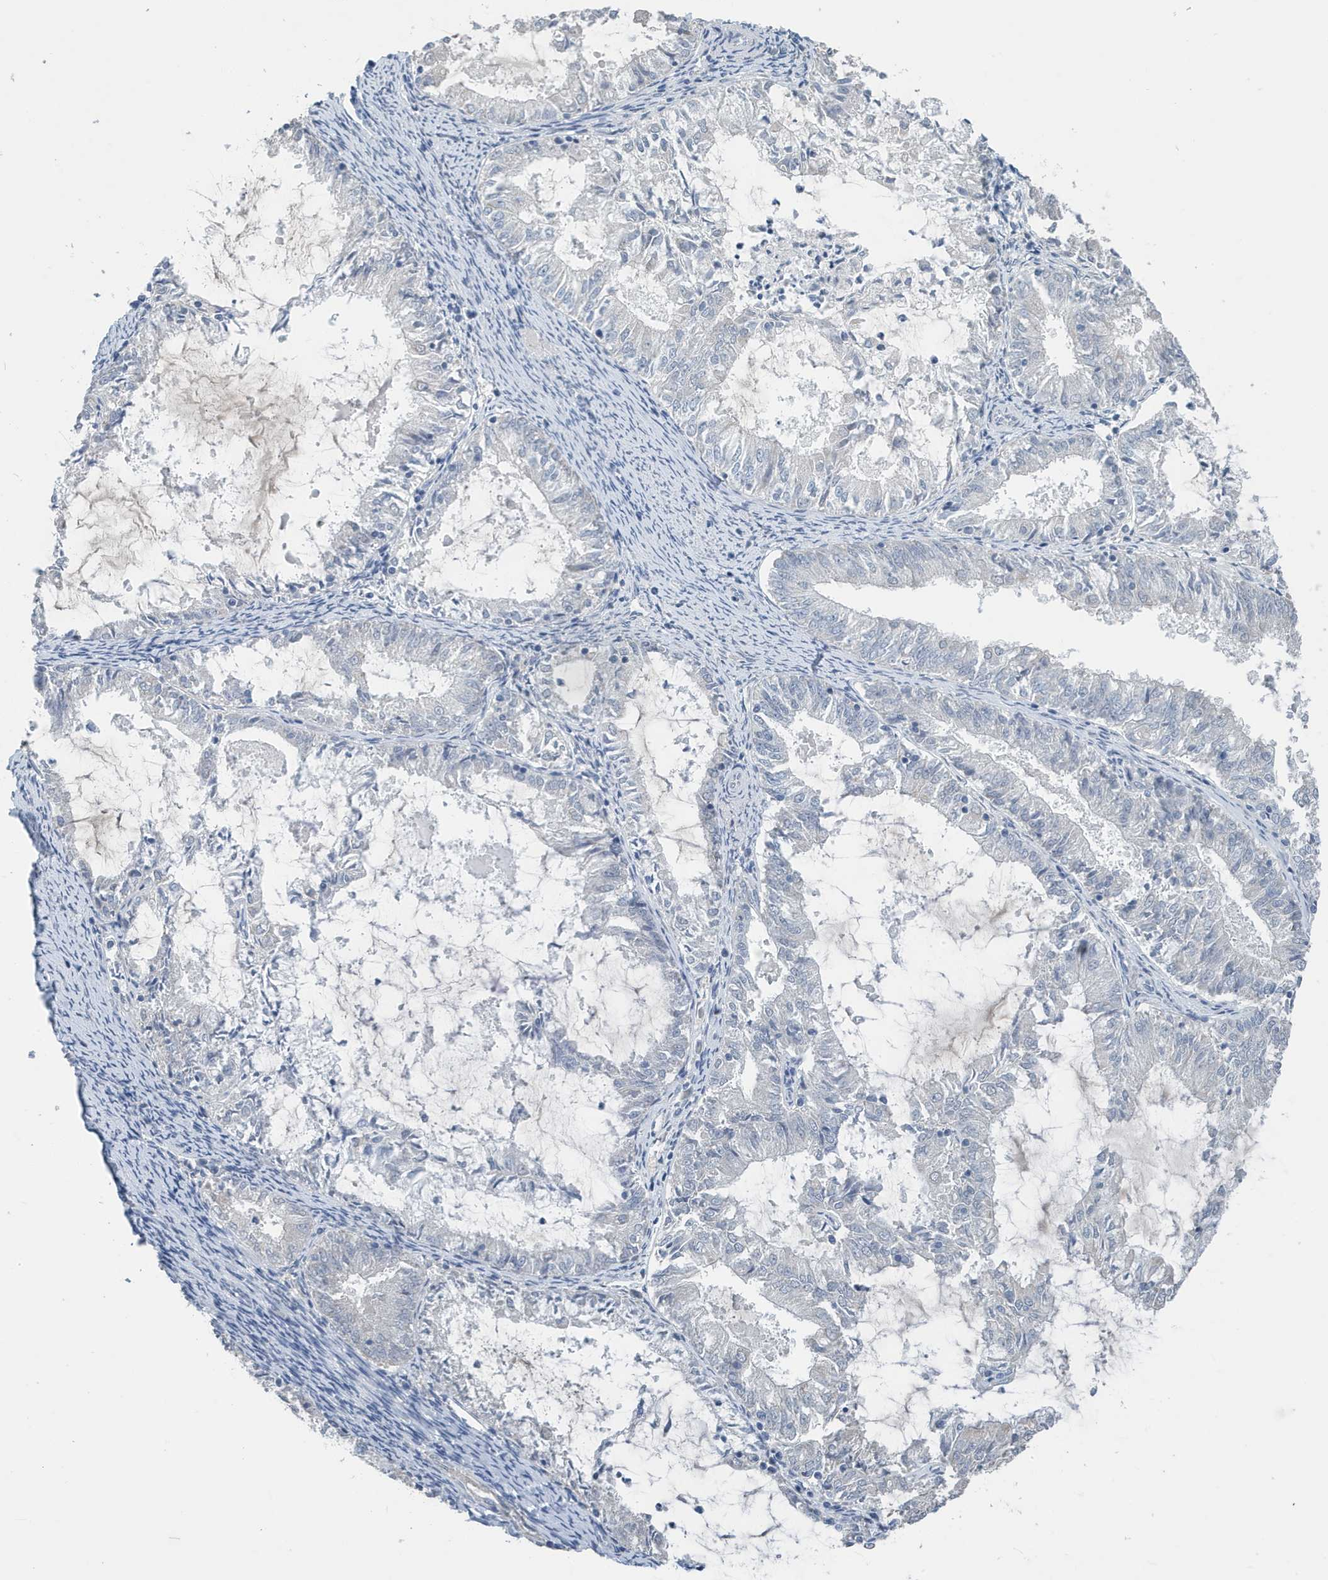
{"staining": {"intensity": "negative", "quantity": "none", "location": "none"}, "tissue": "endometrial cancer", "cell_type": "Tumor cells", "image_type": "cancer", "snomed": [{"axis": "morphology", "description": "Adenocarcinoma, NOS"}, {"axis": "topography", "description": "Endometrium"}], "caption": "Immunohistochemical staining of human endometrial adenocarcinoma demonstrates no significant staining in tumor cells.", "gene": "UGT2B4", "patient": {"sex": "female", "age": 57}}